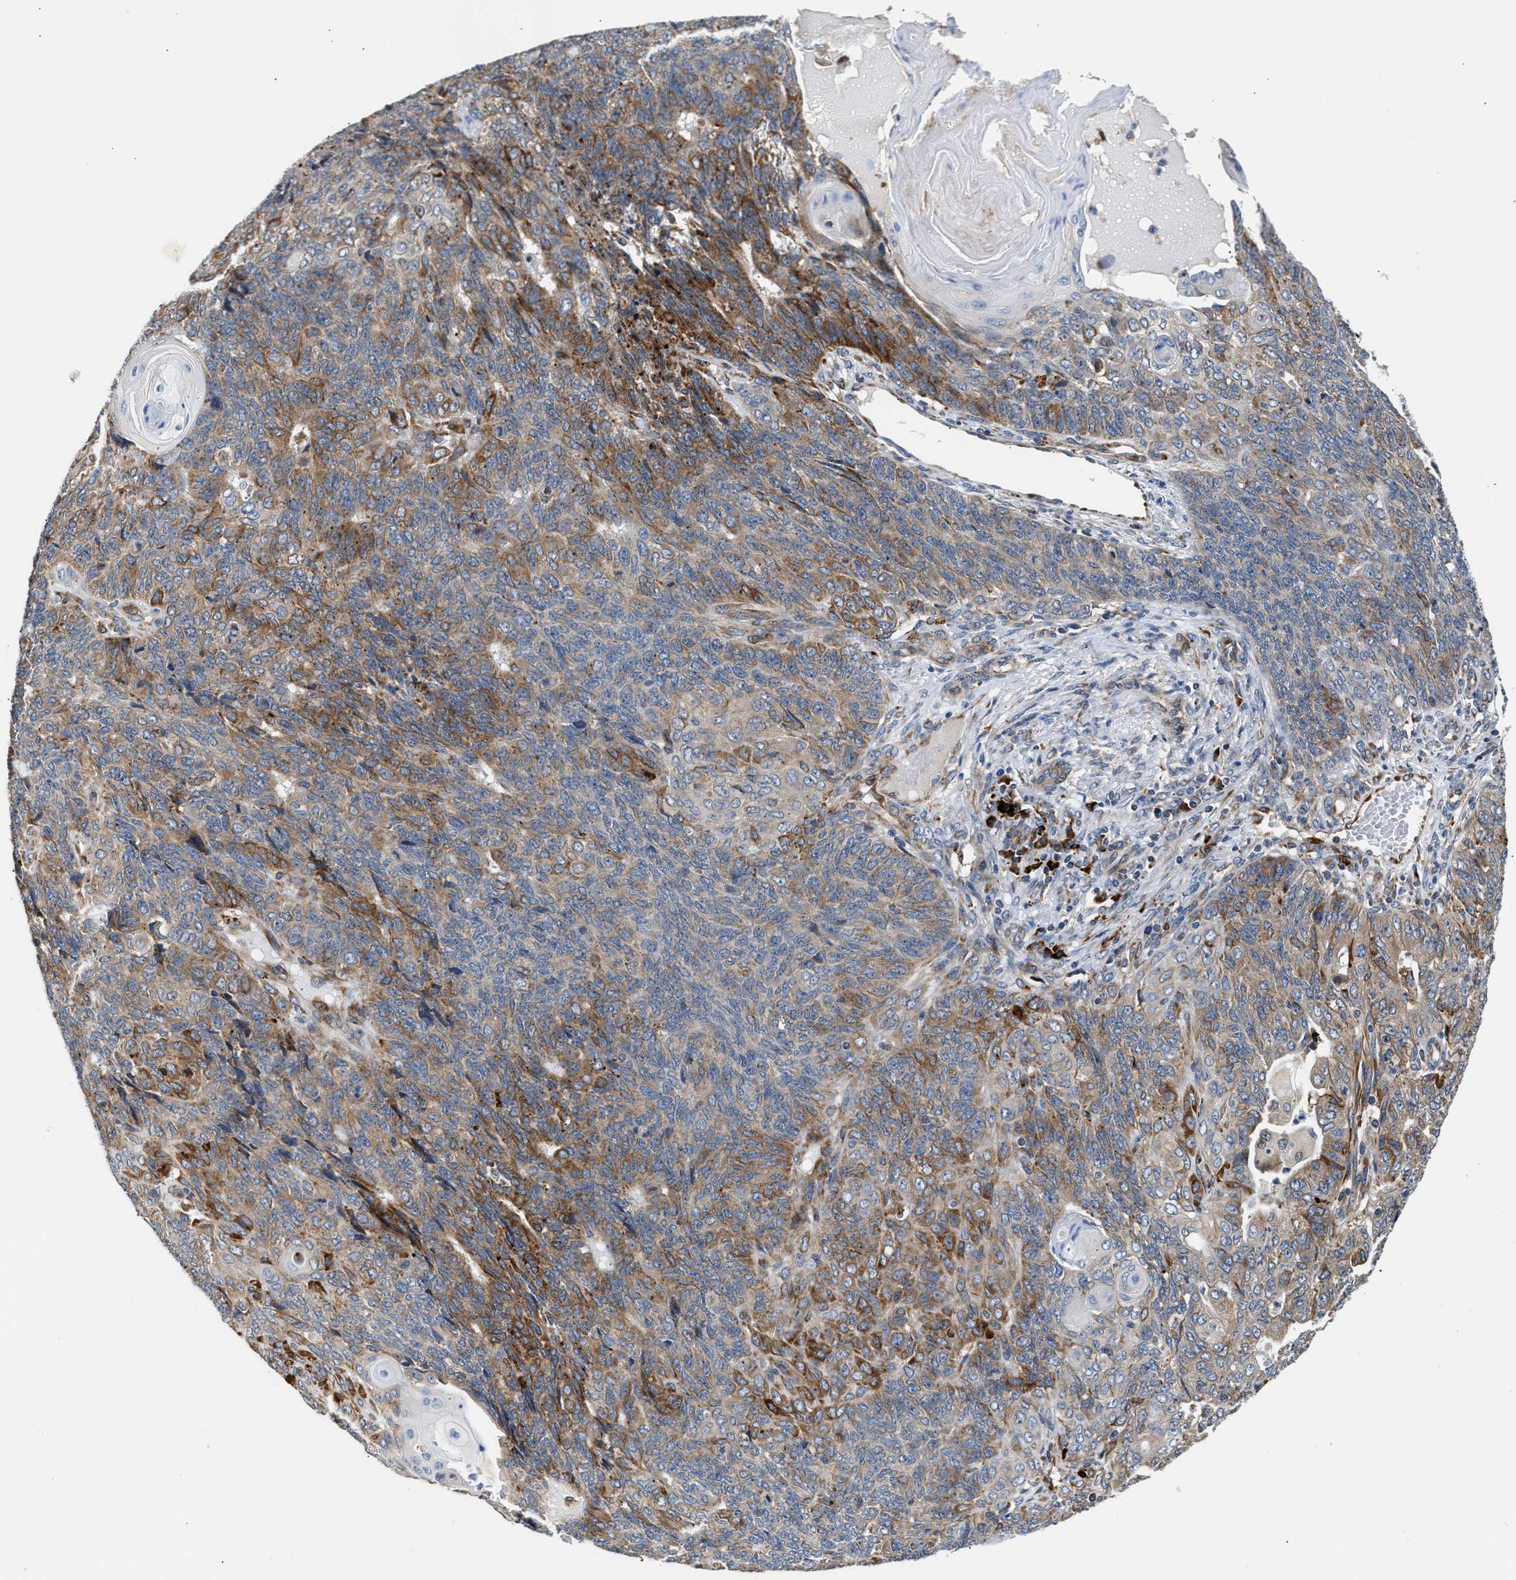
{"staining": {"intensity": "moderate", "quantity": "25%-75%", "location": "cytoplasmic/membranous"}, "tissue": "endometrial cancer", "cell_type": "Tumor cells", "image_type": "cancer", "snomed": [{"axis": "morphology", "description": "Adenocarcinoma, NOS"}, {"axis": "topography", "description": "Endometrium"}], "caption": "This is a histology image of immunohistochemistry (IHC) staining of adenocarcinoma (endometrial), which shows moderate positivity in the cytoplasmic/membranous of tumor cells.", "gene": "AMZ1", "patient": {"sex": "female", "age": 32}}